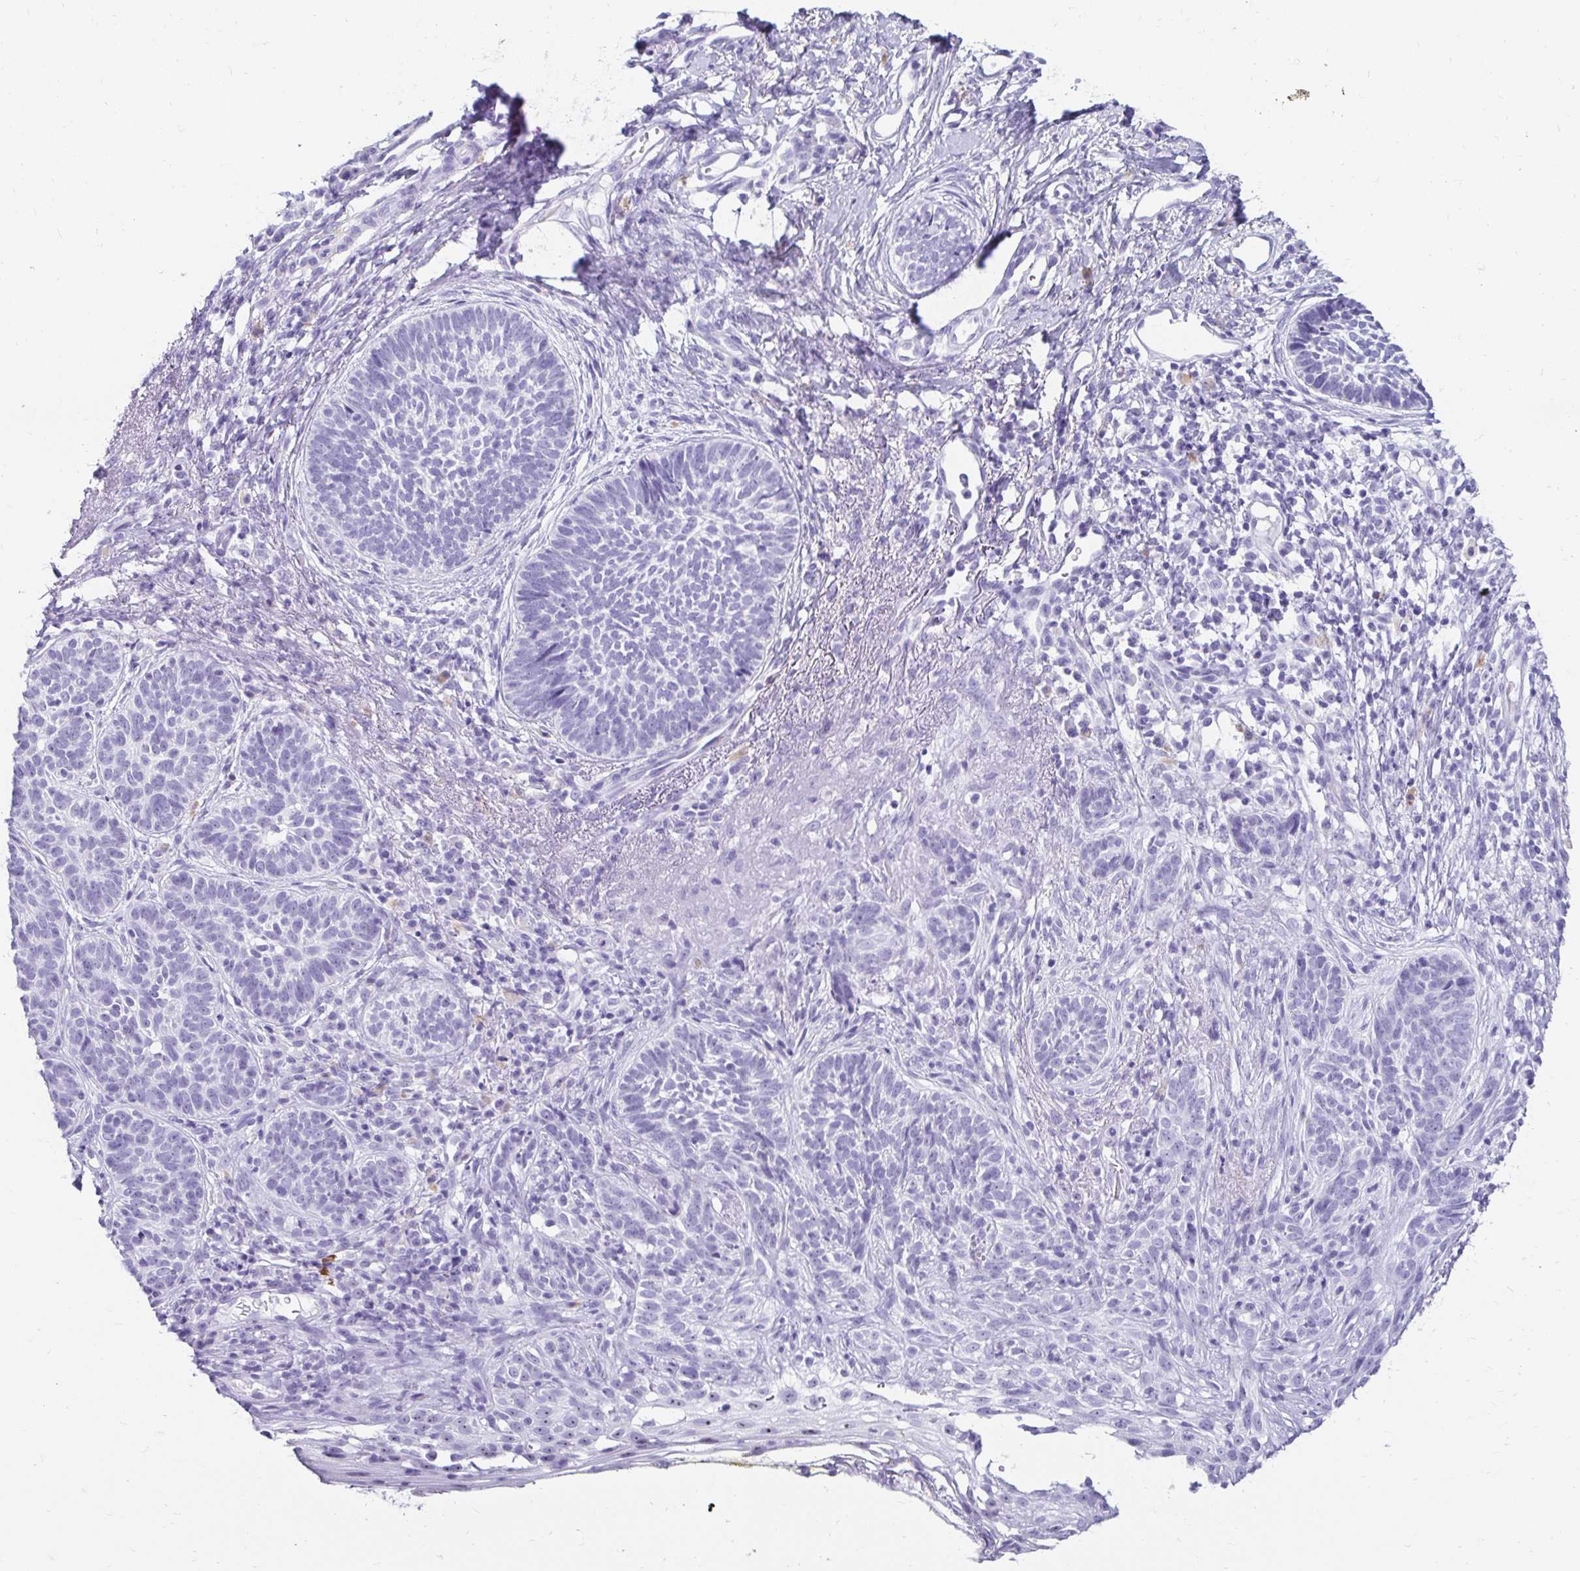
{"staining": {"intensity": "negative", "quantity": "none", "location": "none"}, "tissue": "skin cancer", "cell_type": "Tumor cells", "image_type": "cancer", "snomed": [{"axis": "morphology", "description": "Basal cell carcinoma"}, {"axis": "topography", "description": "Skin"}], "caption": "Tumor cells are negative for protein expression in human skin cancer (basal cell carcinoma).", "gene": "CST6", "patient": {"sex": "female", "age": 74}}